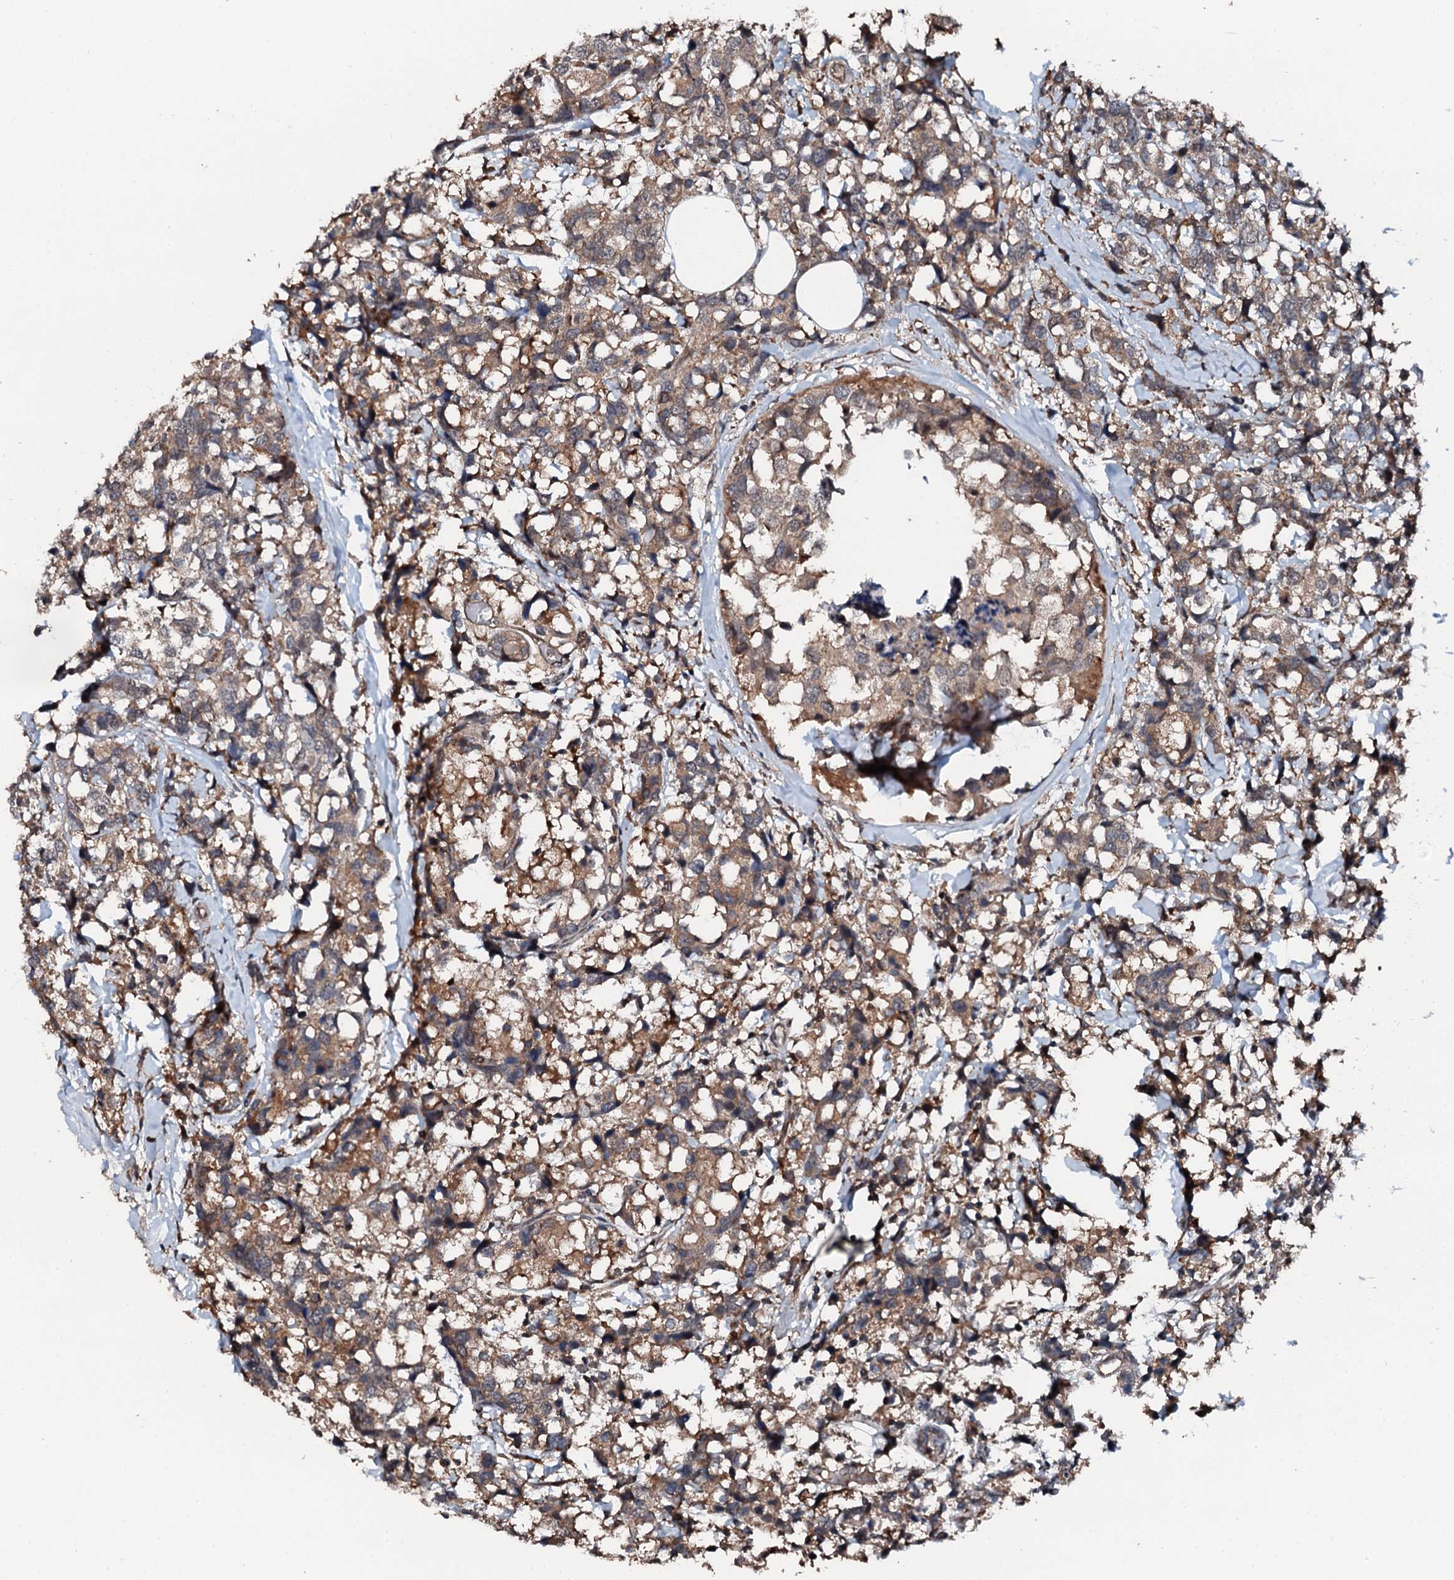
{"staining": {"intensity": "moderate", "quantity": ">75%", "location": "cytoplasmic/membranous"}, "tissue": "breast cancer", "cell_type": "Tumor cells", "image_type": "cancer", "snomed": [{"axis": "morphology", "description": "Lobular carcinoma"}, {"axis": "topography", "description": "Breast"}], "caption": "Breast lobular carcinoma stained for a protein (brown) exhibits moderate cytoplasmic/membranous positive positivity in approximately >75% of tumor cells.", "gene": "FLYWCH1", "patient": {"sex": "female", "age": 59}}